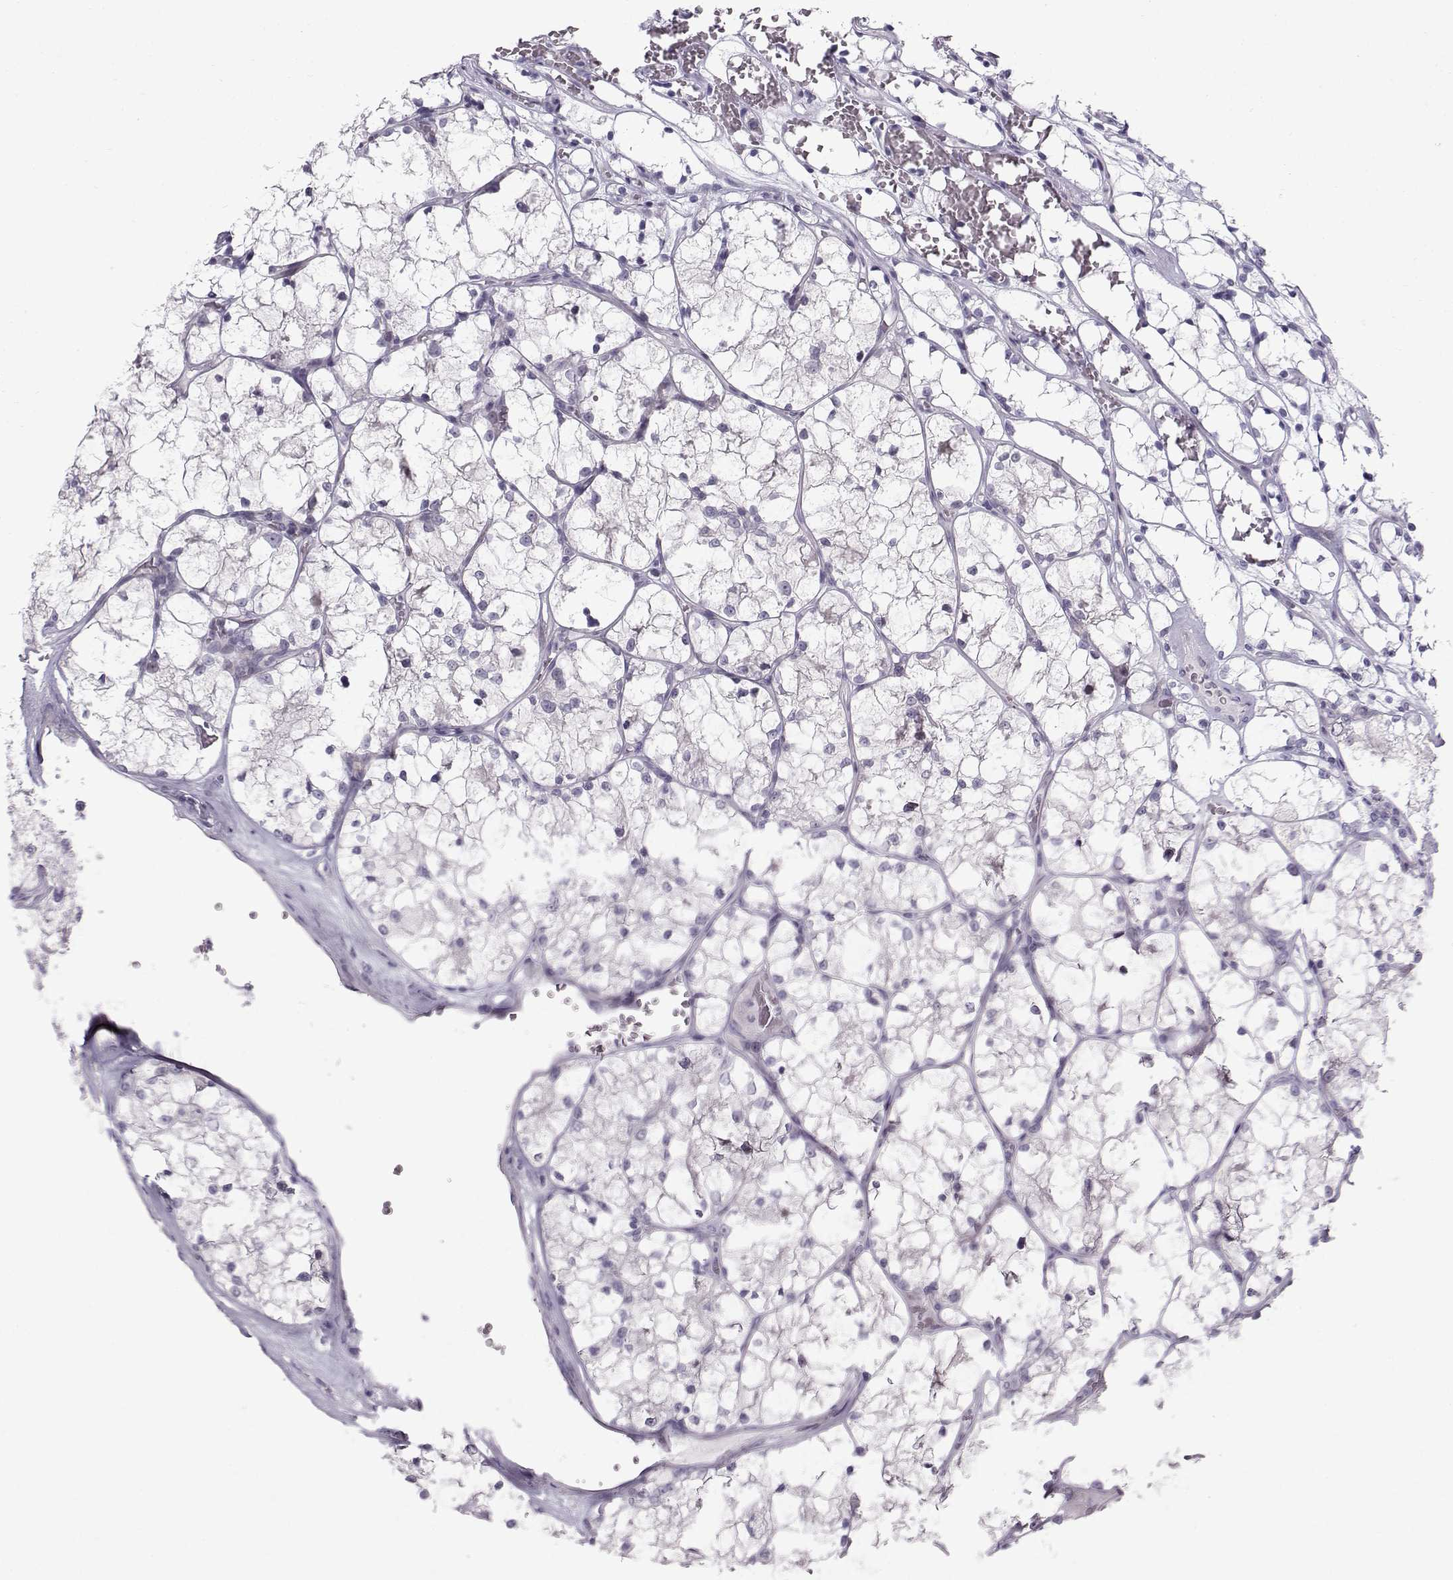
{"staining": {"intensity": "negative", "quantity": "none", "location": "none"}, "tissue": "renal cancer", "cell_type": "Tumor cells", "image_type": "cancer", "snomed": [{"axis": "morphology", "description": "Adenocarcinoma, NOS"}, {"axis": "topography", "description": "Kidney"}], "caption": "Renal cancer (adenocarcinoma) was stained to show a protein in brown. There is no significant staining in tumor cells. (Brightfield microscopy of DAB (3,3'-diaminobenzidine) immunohistochemistry (IHC) at high magnification).", "gene": "DMRT3", "patient": {"sex": "female", "age": 69}}